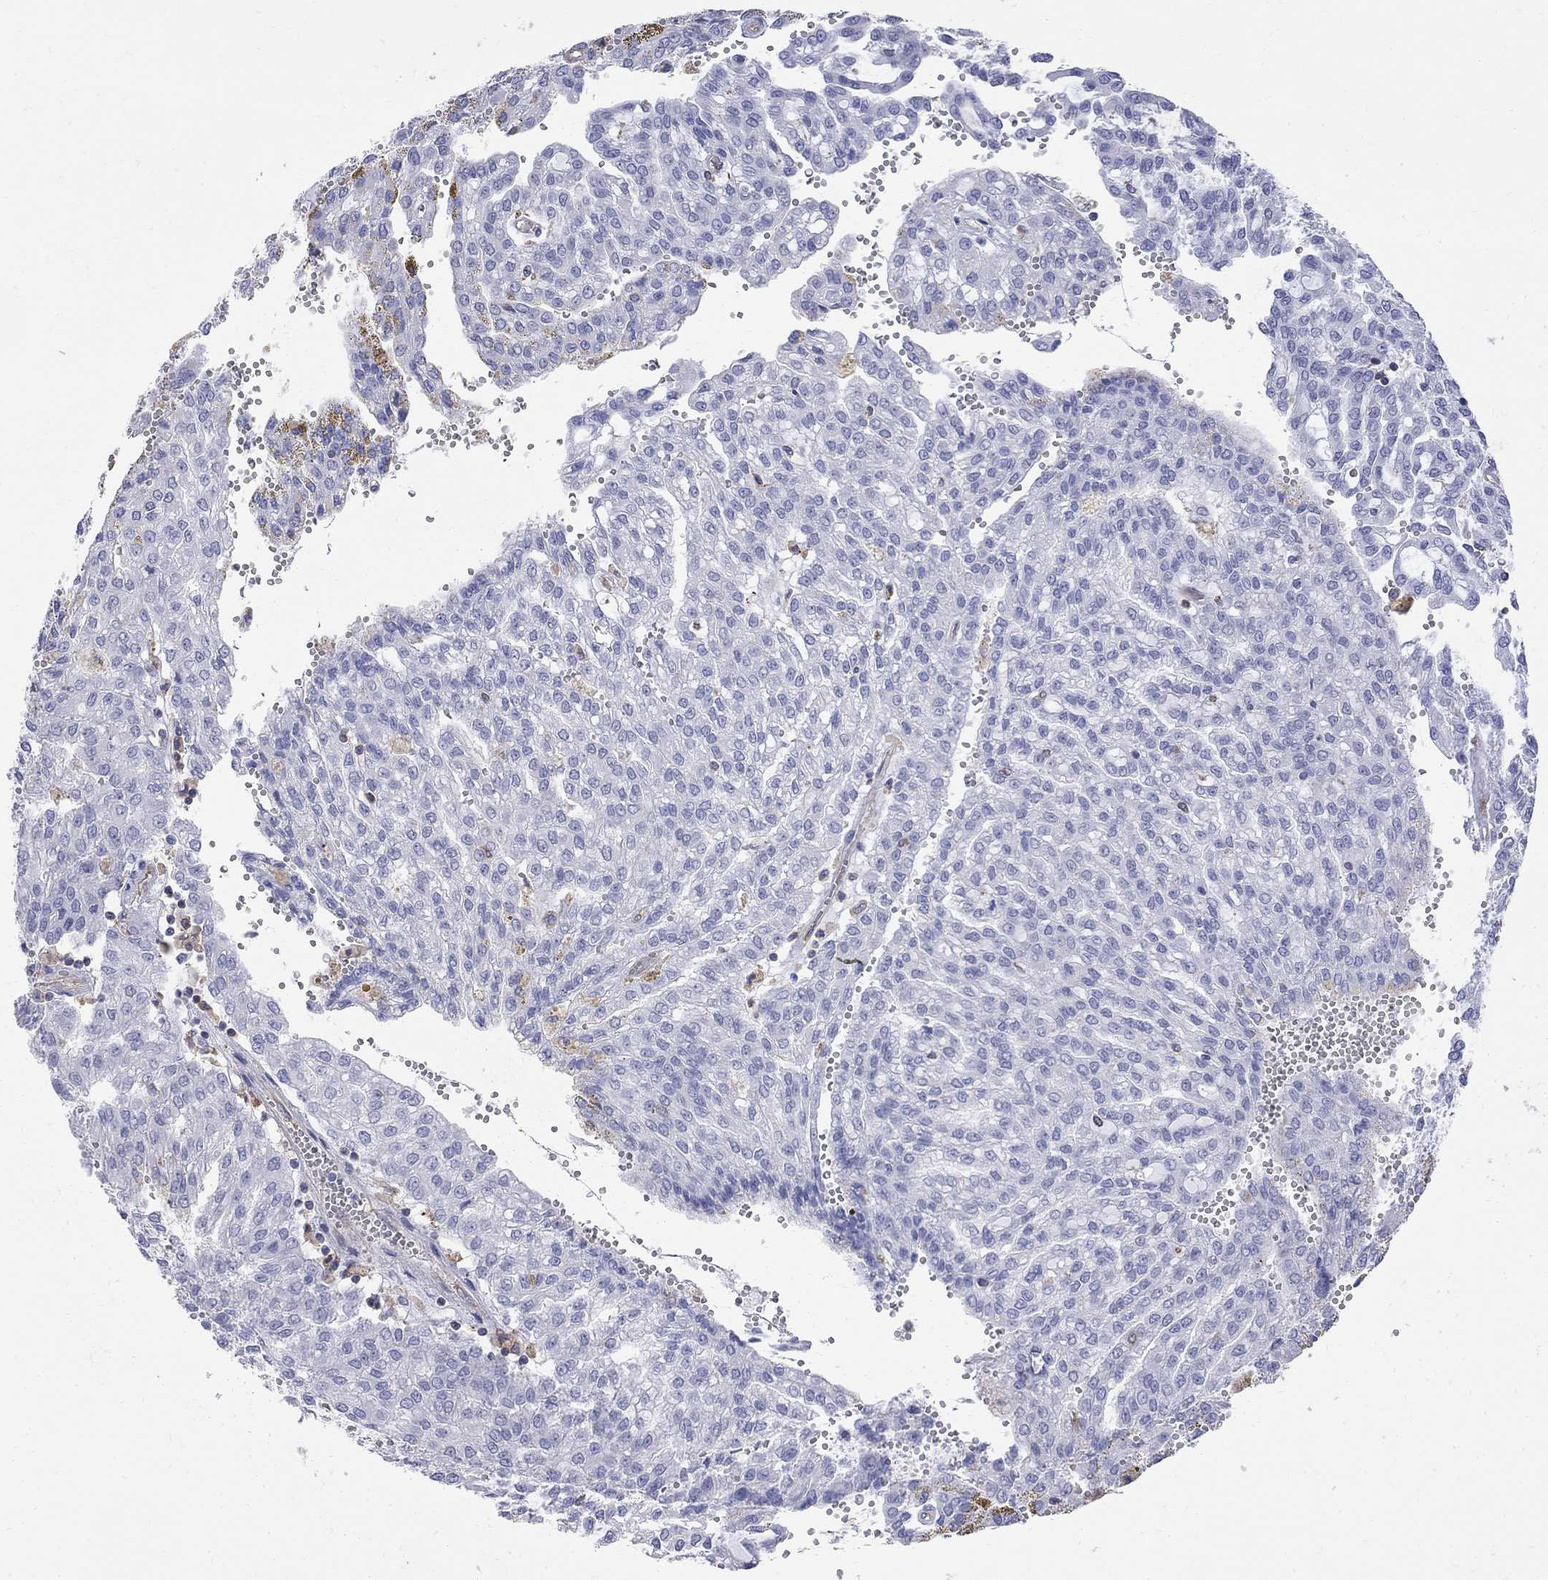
{"staining": {"intensity": "negative", "quantity": "none", "location": "none"}, "tissue": "renal cancer", "cell_type": "Tumor cells", "image_type": "cancer", "snomed": [{"axis": "morphology", "description": "Adenocarcinoma, NOS"}, {"axis": "topography", "description": "Kidney"}], "caption": "Tumor cells are negative for protein expression in human renal cancer.", "gene": "ABI3", "patient": {"sex": "male", "age": 63}}